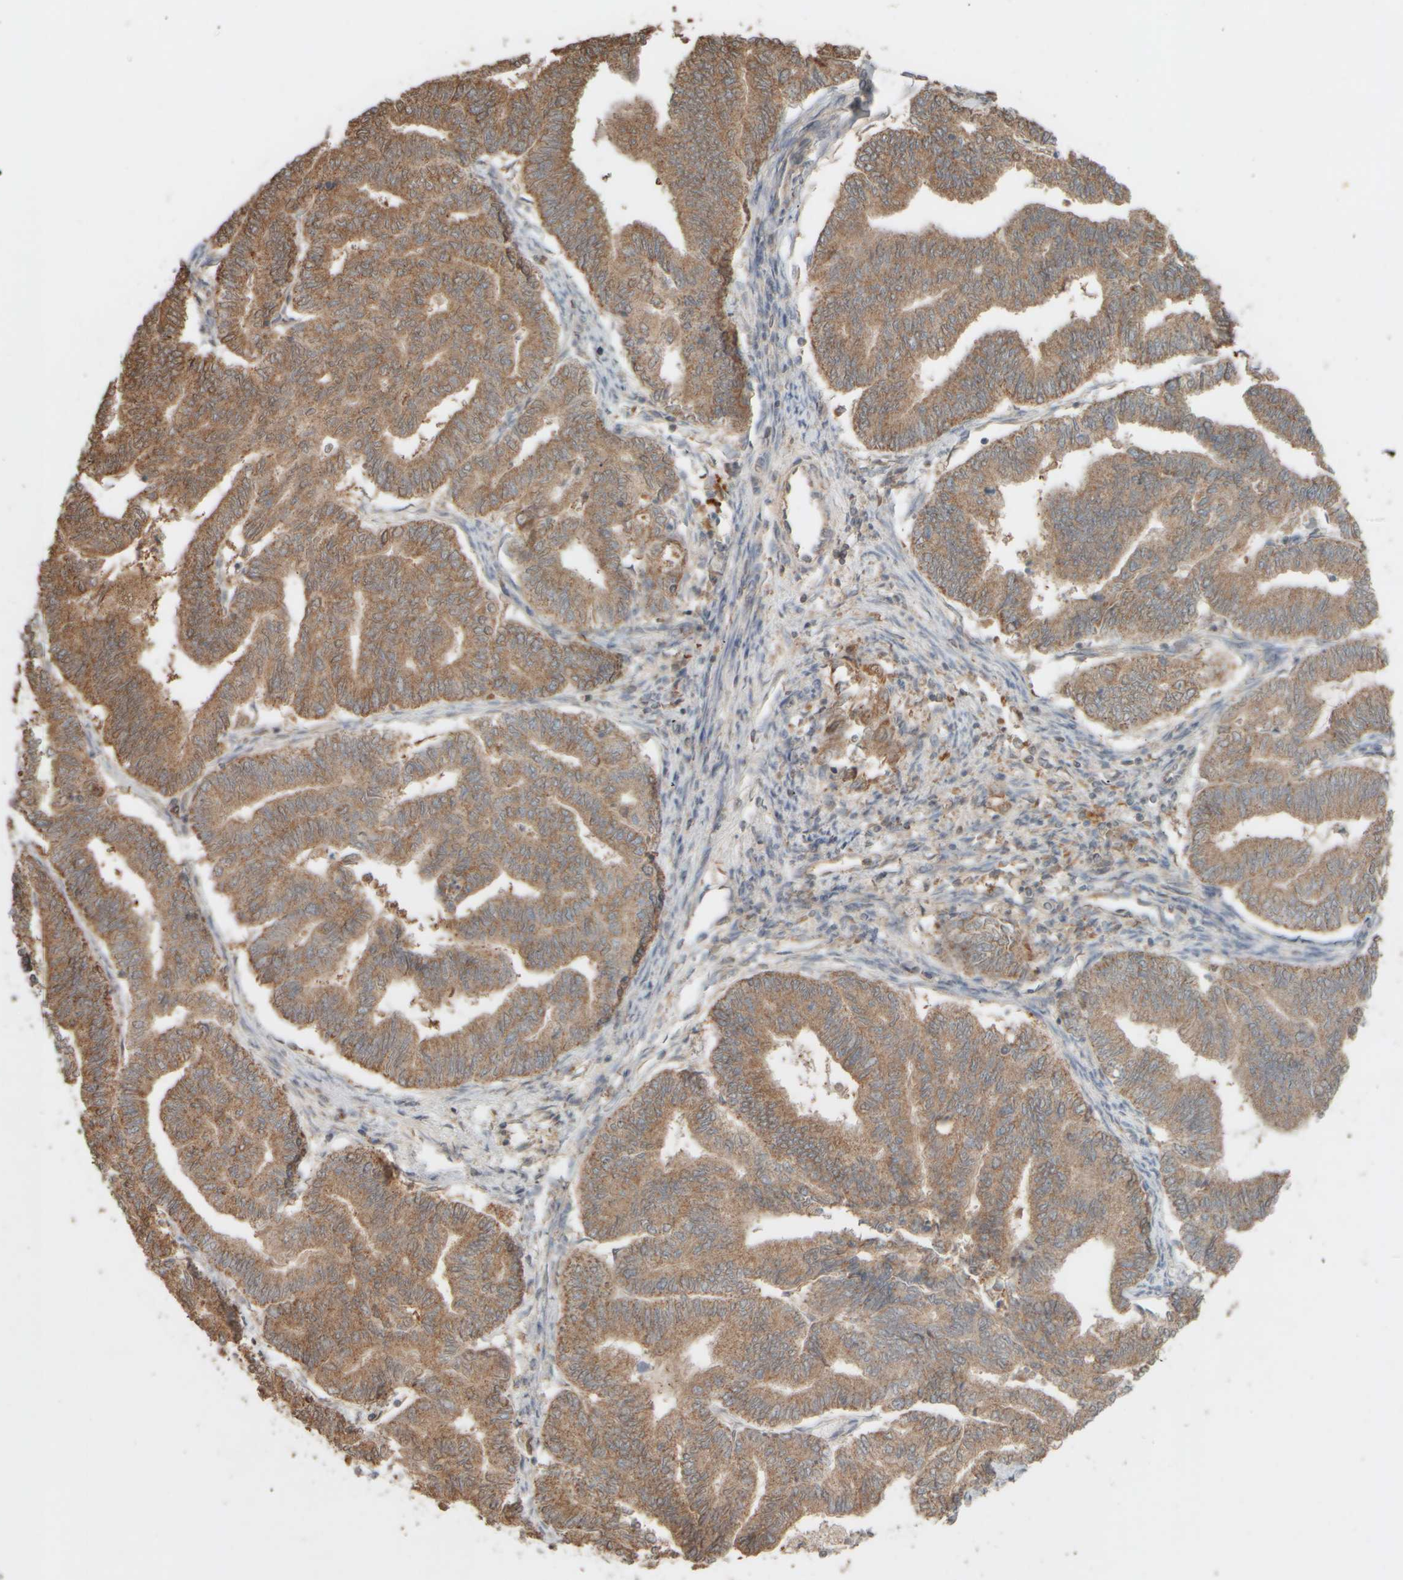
{"staining": {"intensity": "moderate", "quantity": ">75%", "location": "cytoplasmic/membranous"}, "tissue": "endometrial cancer", "cell_type": "Tumor cells", "image_type": "cancer", "snomed": [{"axis": "morphology", "description": "Adenocarcinoma, NOS"}, {"axis": "topography", "description": "Endometrium"}], "caption": "Protein expression analysis of human endometrial cancer reveals moderate cytoplasmic/membranous staining in about >75% of tumor cells. The staining is performed using DAB (3,3'-diaminobenzidine) brown chromogen to label protein expression. The nuclei are counter-stained blue using hematoxylin.", "gene": "EIF2B3", "patient": {"sex": "female", "age": 79}}